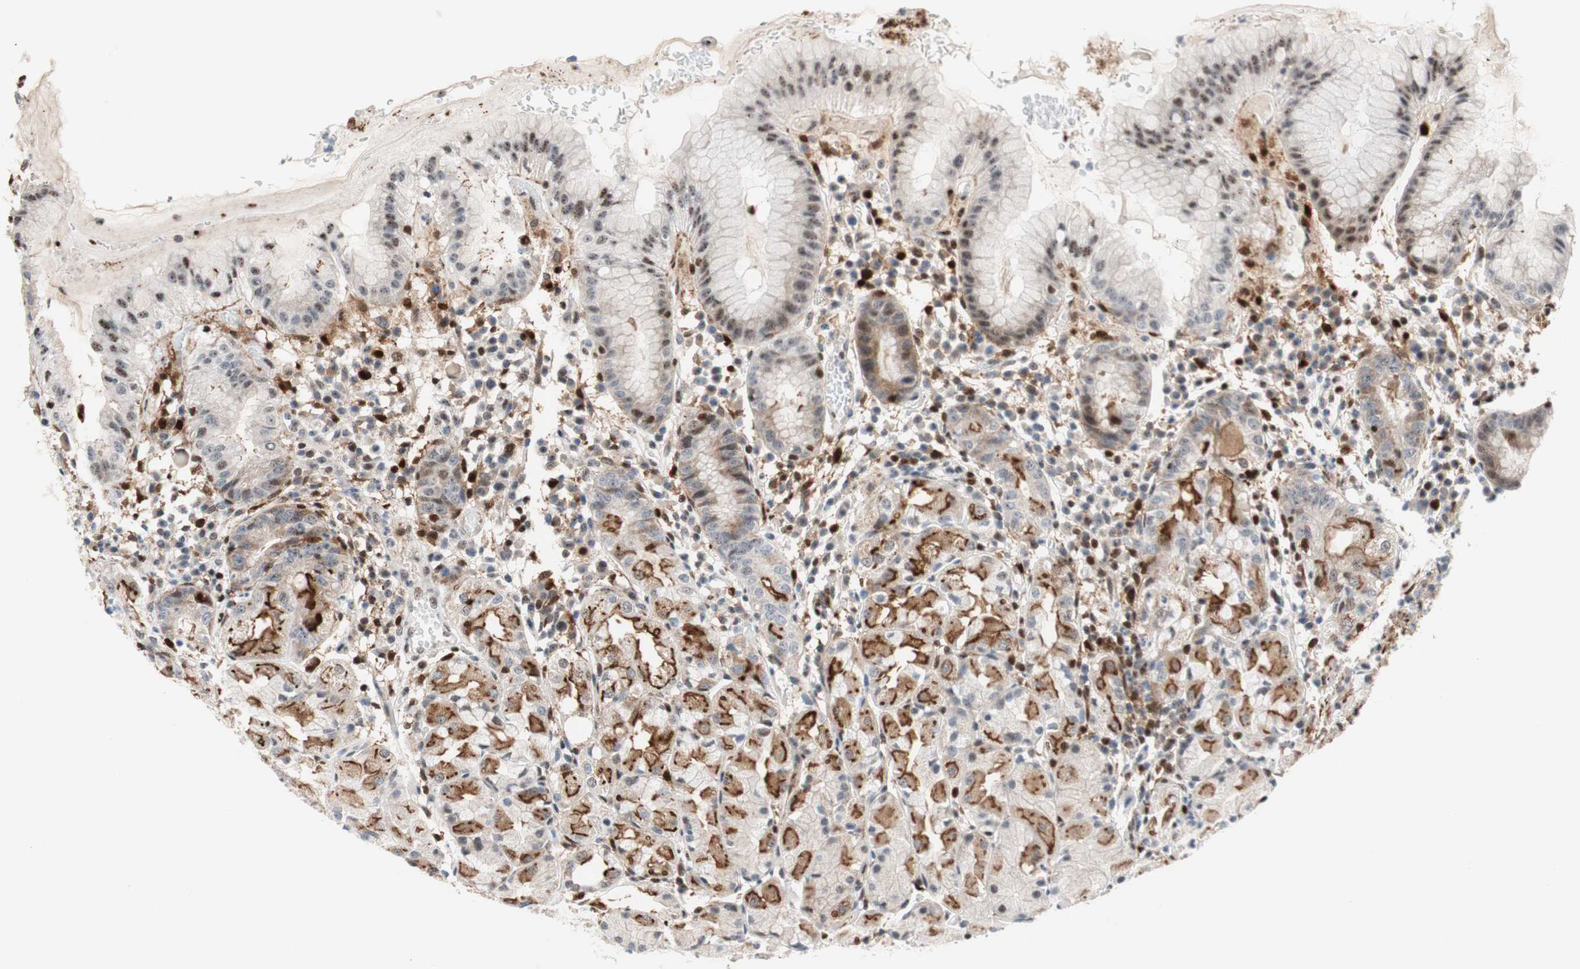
{"staining": {"intensity": "moderate", "quantity": ">75%", "location": "cytoplasmic/membranous,nuclear"}, "tissue": "stomach", "cell_type": "Glandular cells", "image_type": "normal", "snomed": [{"axis": "morphology", "description": "Normal tissue, NOS"}, {"axis": "topography", "description": "Stomach"}, {"axis": "topography", "description": "Stomach, lower"}], "caption": "Stomach stained for a protein reveals moderate cytoplasmic/membranous,nuclear positivity in glandular cells. The protein is stained brown, and the nuclei are stained in blue (DAB IHC with brightfield microscopy, high magnification).", "gene": "RGS10", "patient": {"sex": "female", "age": 75}}